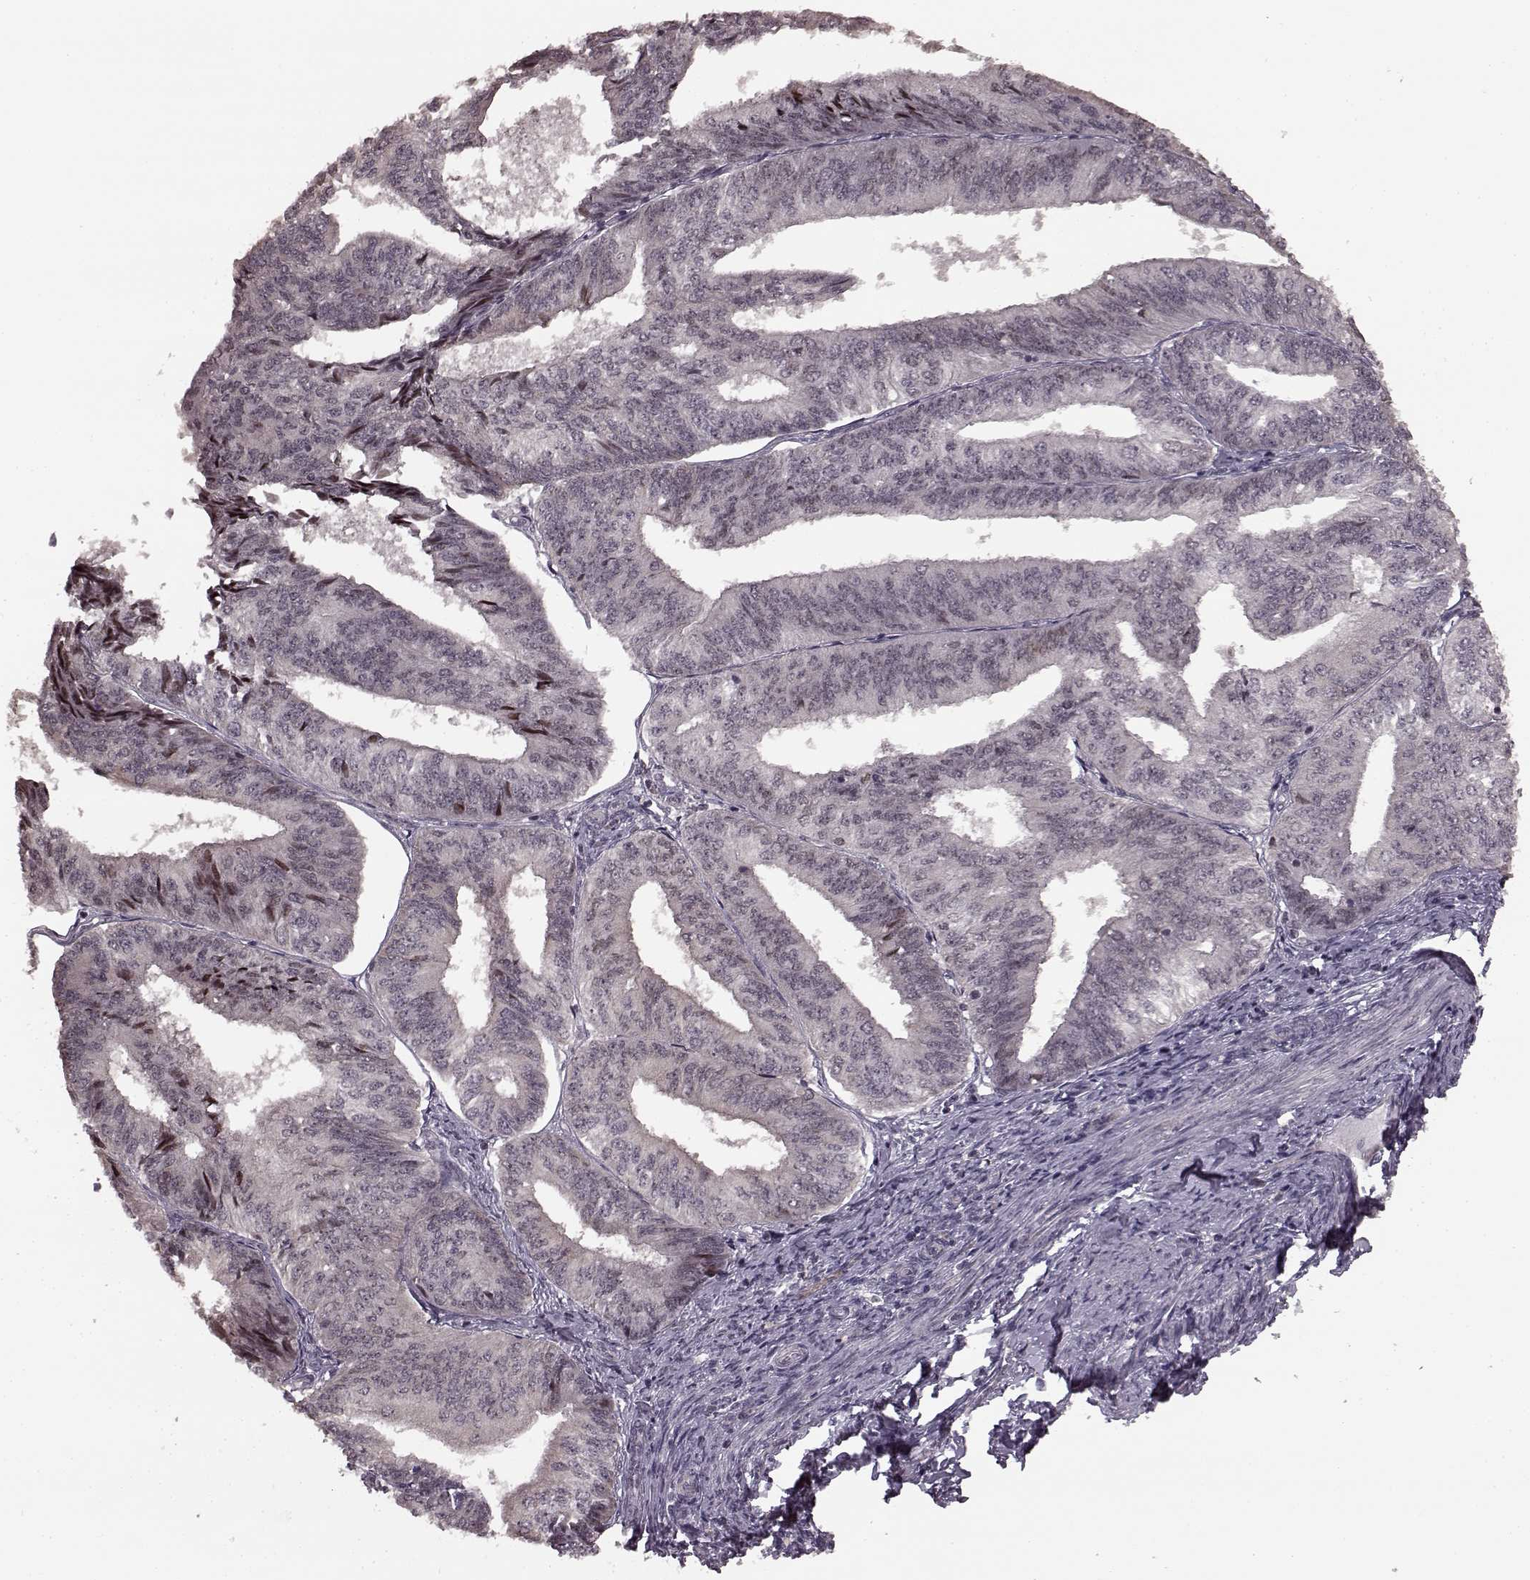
{"staining": {"intensity": "negative", "quantity": "none", "location": "none"}, "tissue": "endometrial cancer", "cell_type": "Tumor cells", "image_type": "cancer", "snomed": [{"axis": "morphology", "description": "Adenocarcinoma, NOS"}, {"axis": "topography", "description": "Endometrium"}], "caption": "DAB (3,3'-diaminobenzidine) immunohistochemical staining of endometrial cancer displays no significant staining in tumor cells.", "gene": "PLCB4", "patient": {"sex": "female", "age": 58}}